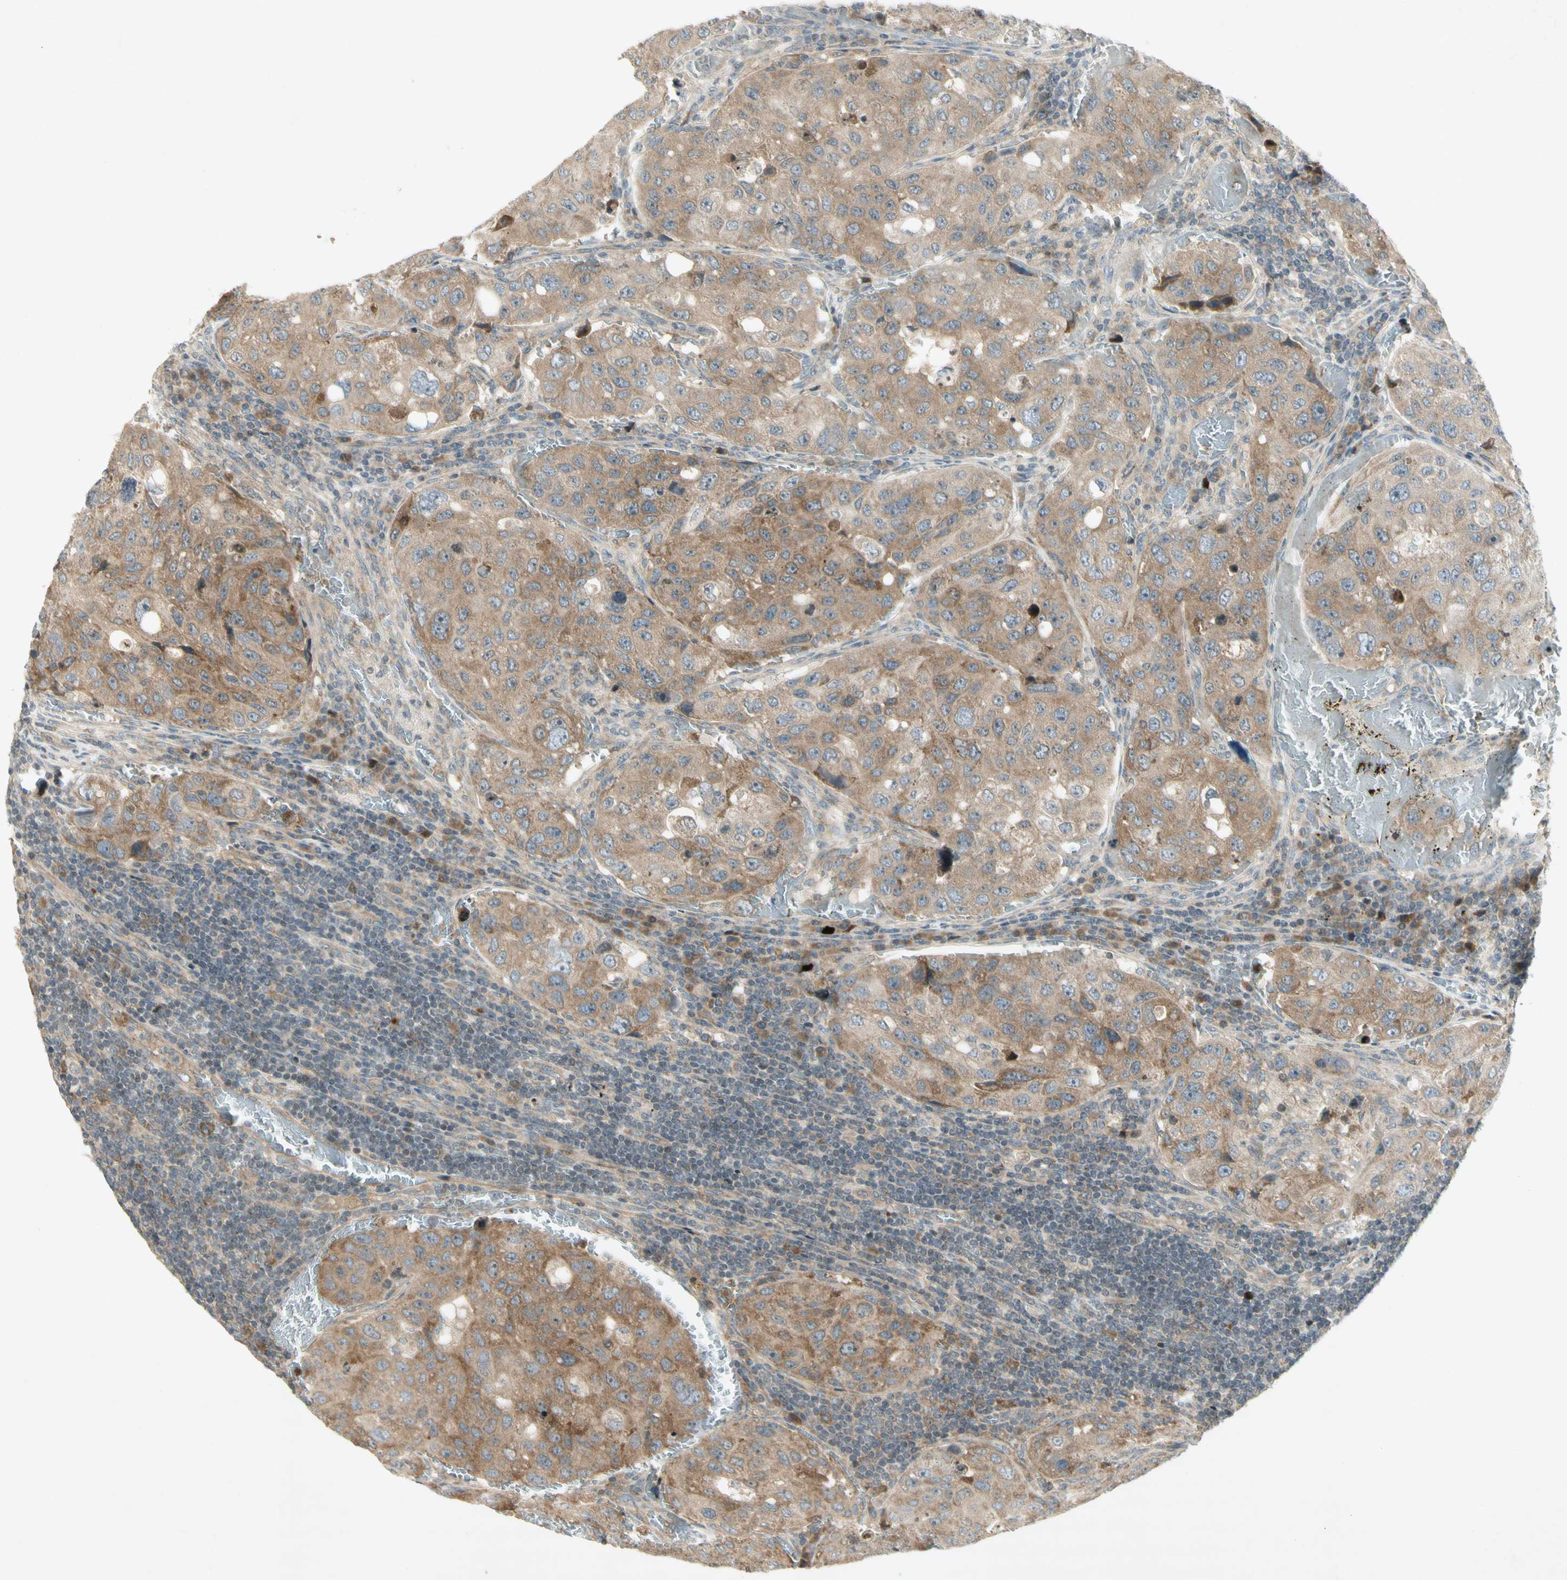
{"staining": {"intensity": "moderate", "quantity": "25%-75%", "location": "cytoplasmic/membranous"}, "tissue": "urothelial cancer", "cell_type": "Tumor cells", "image_type": "cancer", "snomed": [{"axis": "morphology", "description": "Urothelial carcinoma, High grade"}, {"axis": "topography", "description": "Lymph node"}, {"axis": "topography", "description": "Urinary bladder"}], "caption": "Protein staining by immunohistochemistry demonstrates moderate cytoplasmic/membranous expression in approximately 25%-75% of tumor cells in urothelial carcinoma (high-grade).", "gene": "ETF1", "patient": {"sex": "male", "age": 51}}